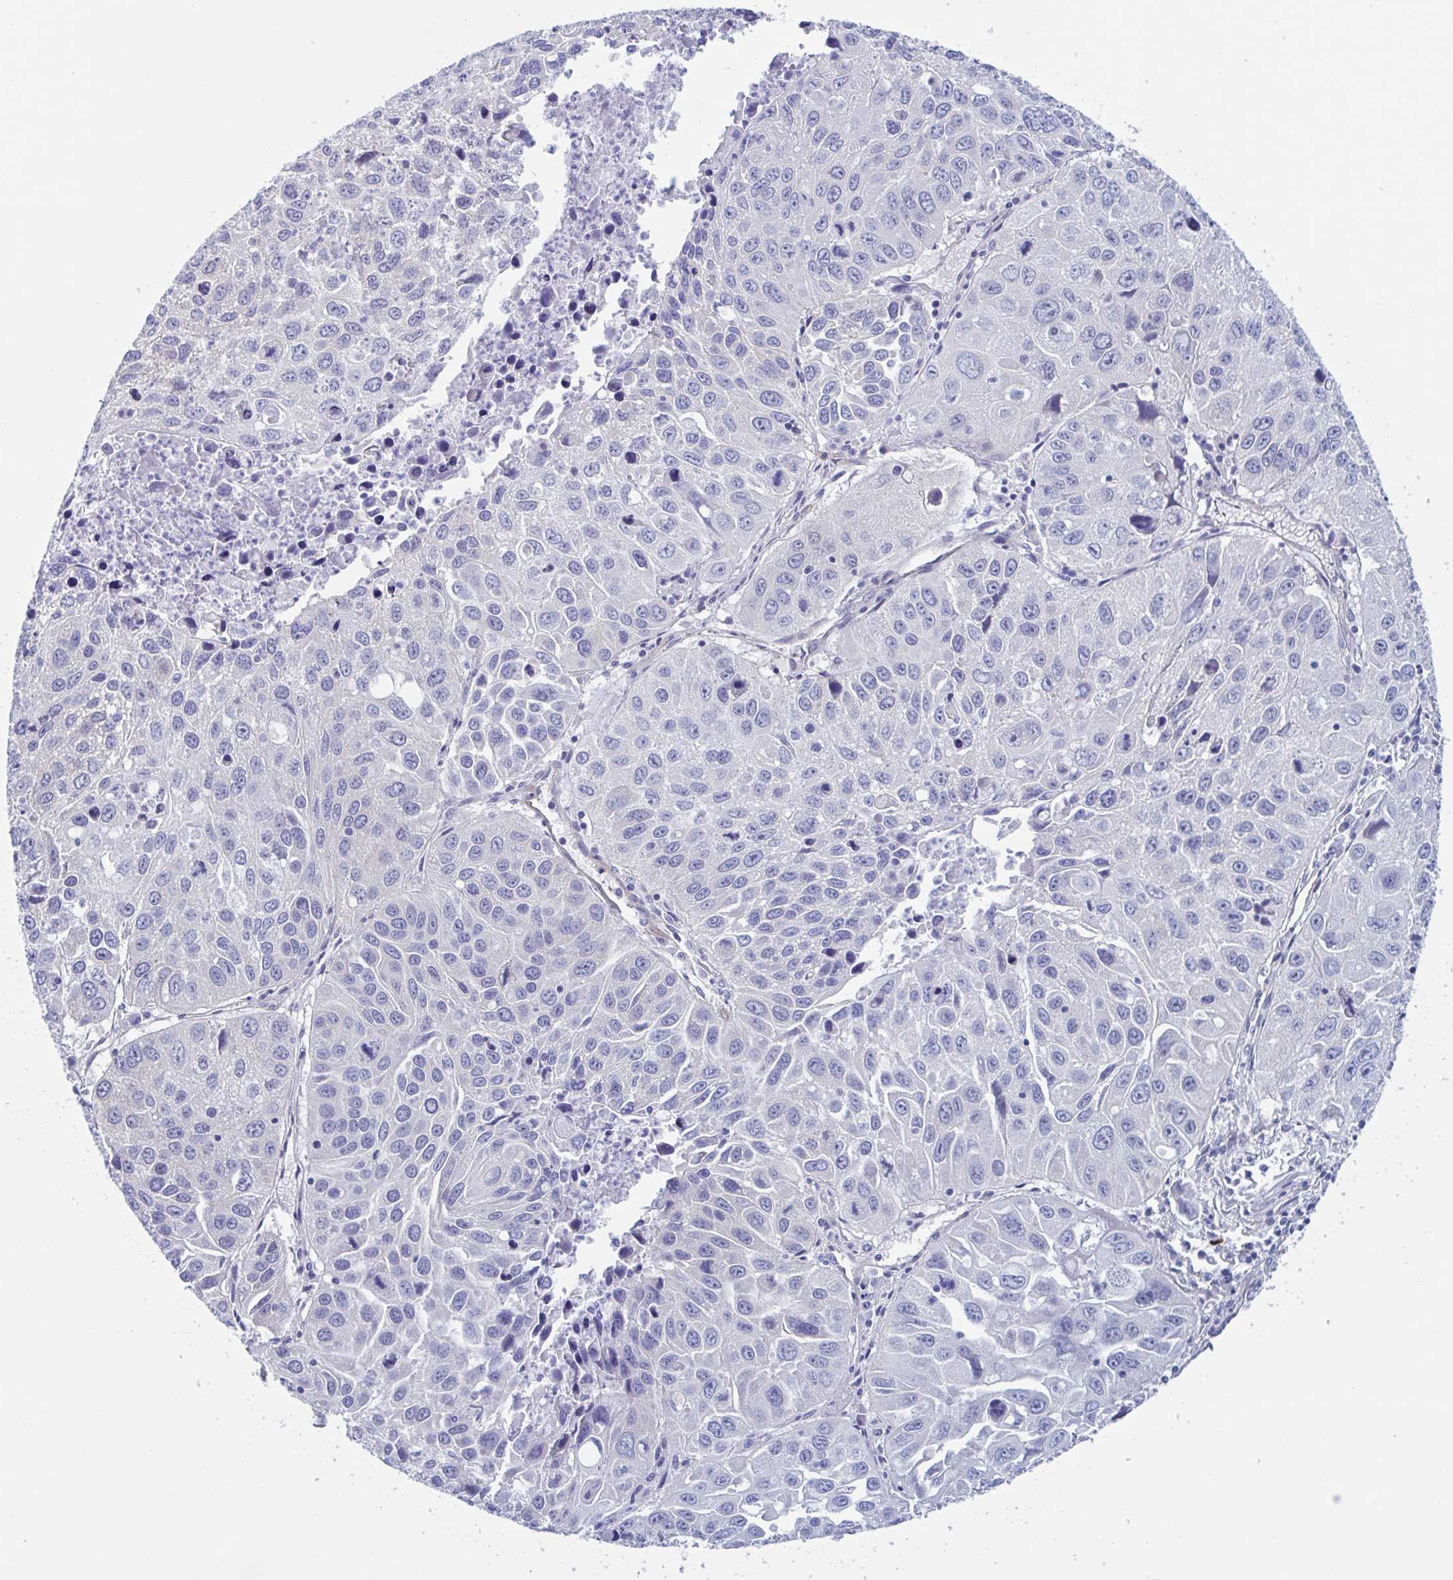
{"staining": {"intensity": "negative", "quantity": "none", "location": "none"}, "tissue": "lung cancer", "cell_type": "Tumor cells", "image_type": "cancer", "snomed": [{"axis": "morphology", "description": "Squamous cell carcinoma, NOS"}, {"axis": "topography", "description": "Lung"}], "caption": "Micrograph shows no protein staining in tumor cells of lung squamous cell carcinoma tissue.", "gene": "LPIN3", "patient": {"sex": "female", "age": 61}}